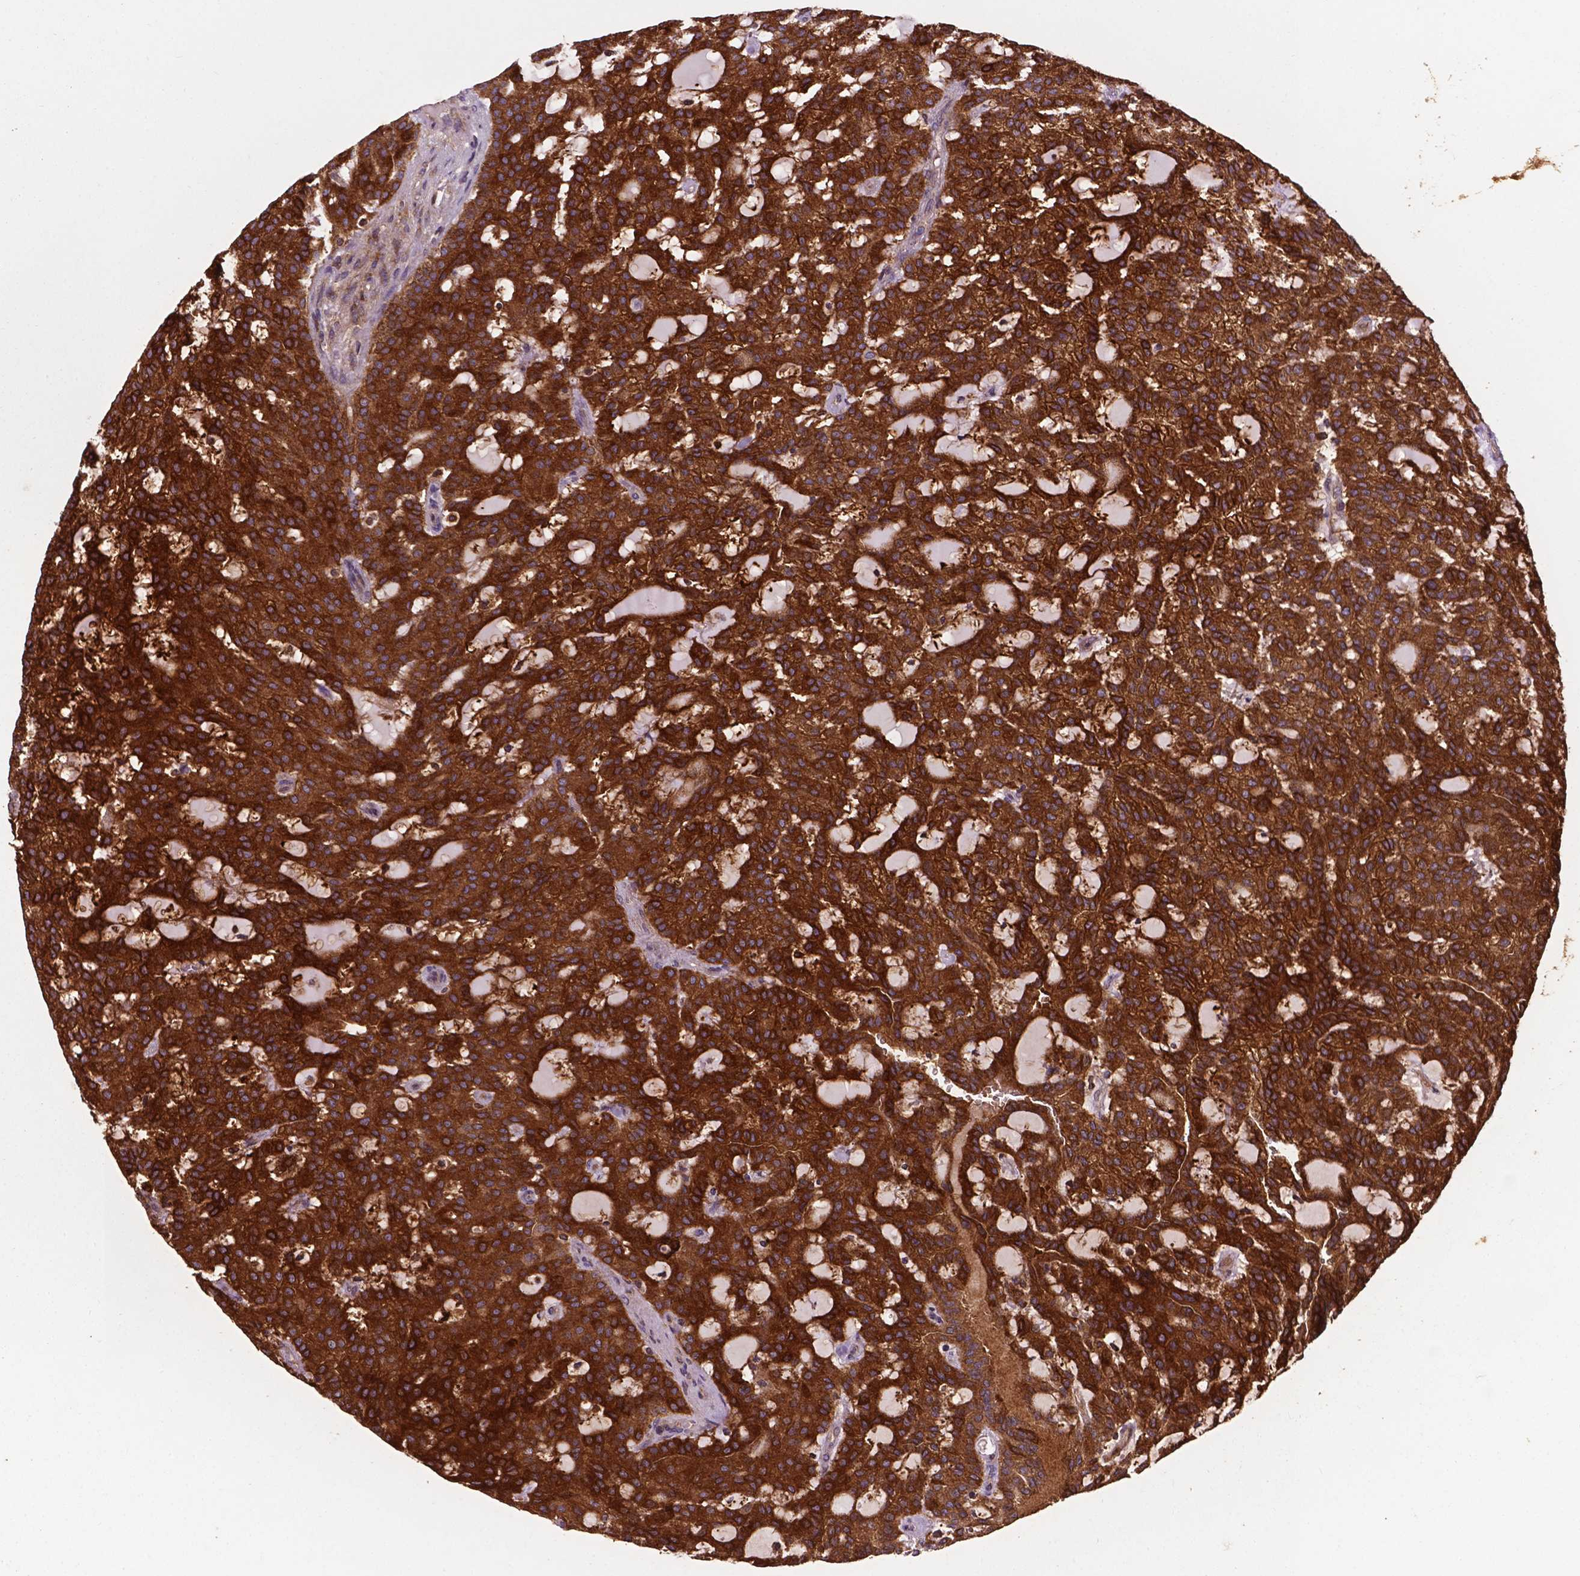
{"staining": {"intensity": "strong", "quantity": ">75%", "location": "cytoplasmic/membranous"}, "tissue": "renal cancer", "cell_type": "Tumor cells", "image_type": "cancer", "snomed": [{"axis": "morphology", "description": "Adenocarcinoma, NOS"}, {"axis": "topography", "description": "Kidney"}], "caption": "Protein staining reveals strong cytoplasmic/membranous positivity in approximately >75% of tumor cells in renal cancer.", "gene": "SMAD3", "patient": {"sex": "male", "age": 63}}